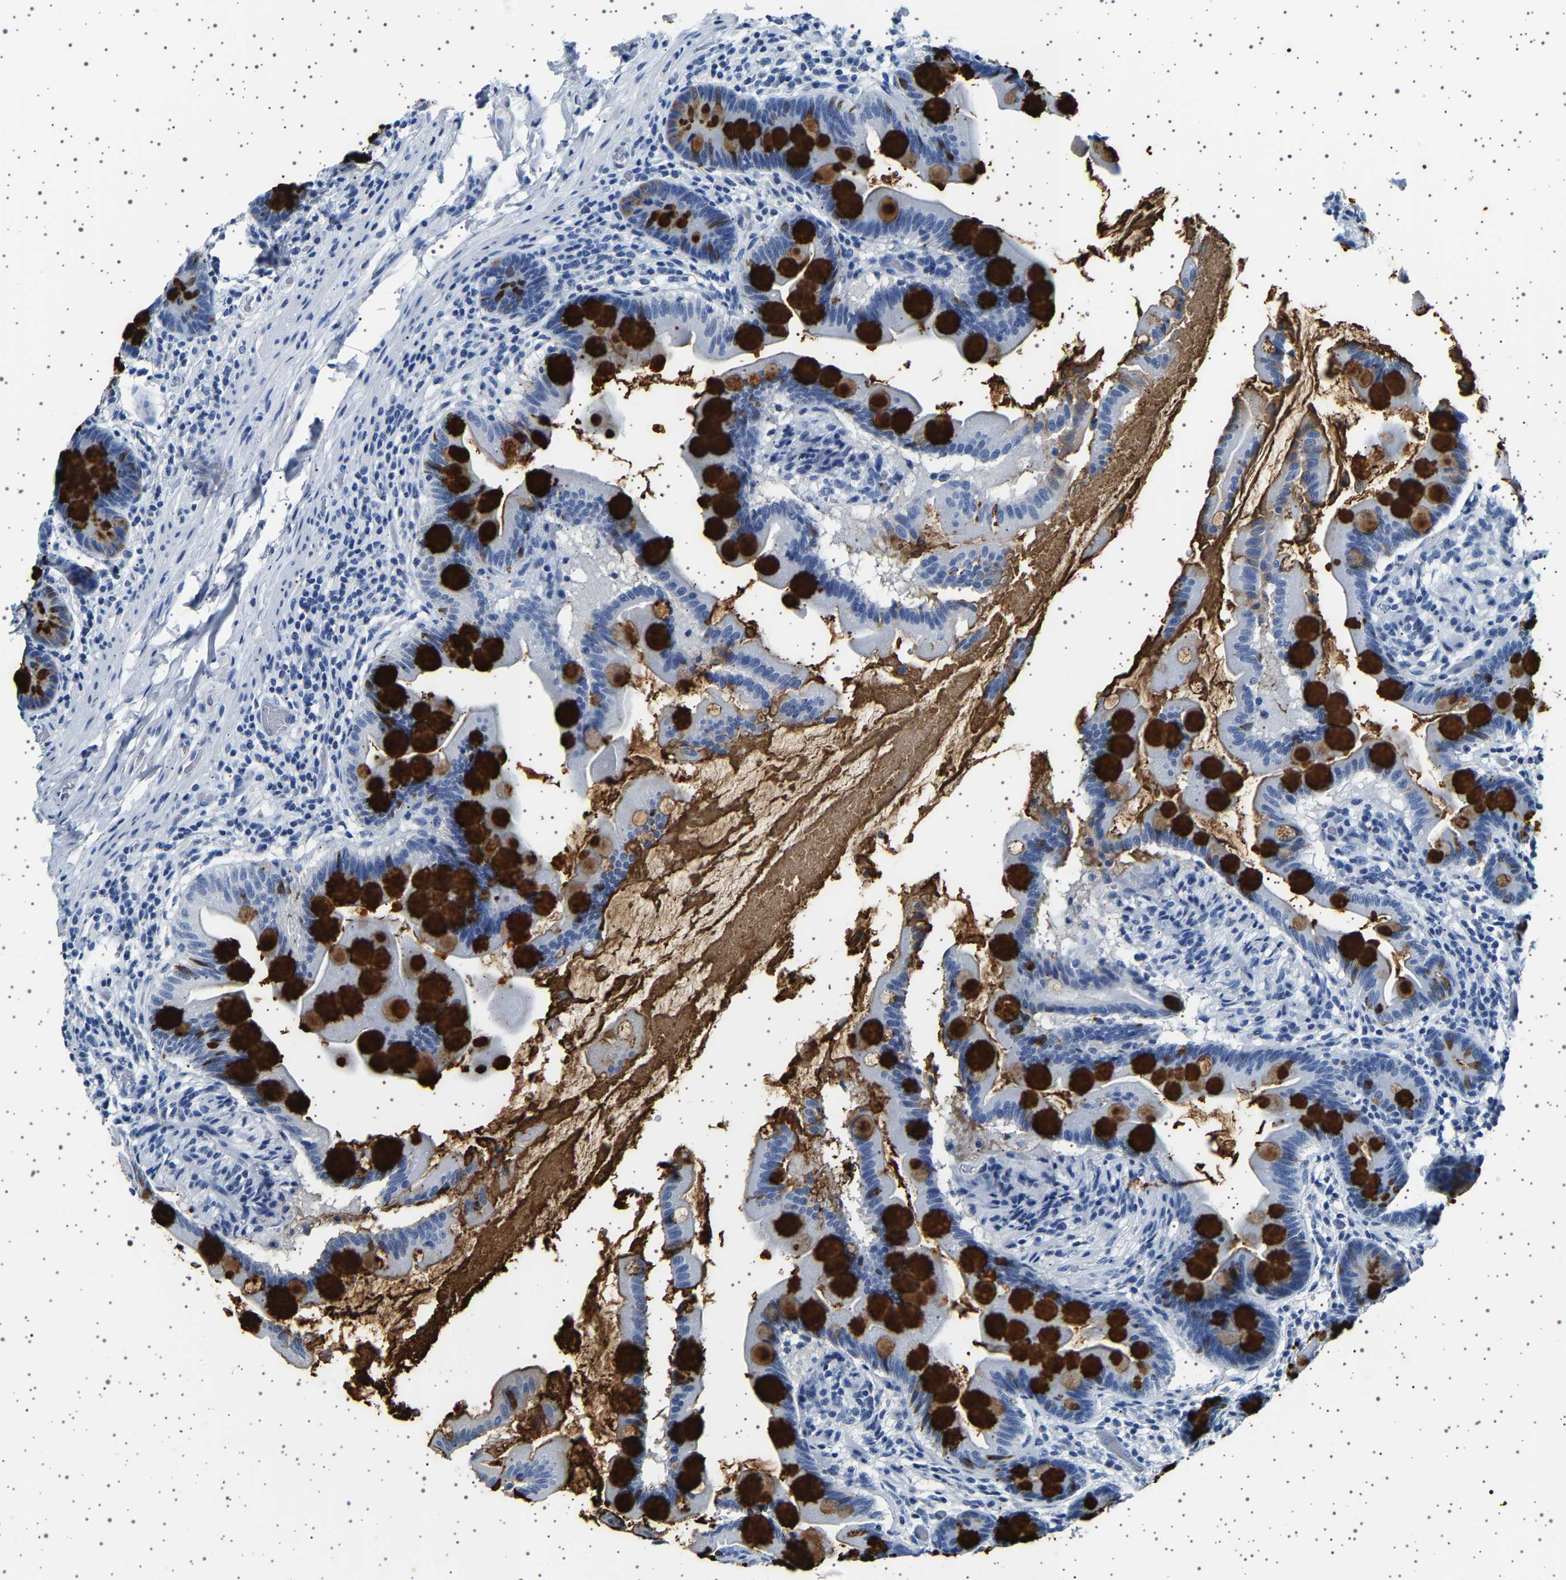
{"staining": {"intensity": "strong", "quantity": "25%-75%", "location": "cytoplasmic/membranous"}, "tissue": "small intestine", "cell_type": "Glandular cells", "image_type": "normal", "snomed": [{"axis": "morphology", "description": "Normal tissue, NOS"}, {"axis": "topography", "description": "Small intestine"}], "caption": "Immunohistochemistry (IHC) (DAB (3,3'-diaminobenzidine)) staining of benign small intestine shows strong cytoplasmic/membranous protein expression in about 25%-75% of glandular cells.", "gene": "TFF3", "patient": {"sex": "female", "age": 56}}